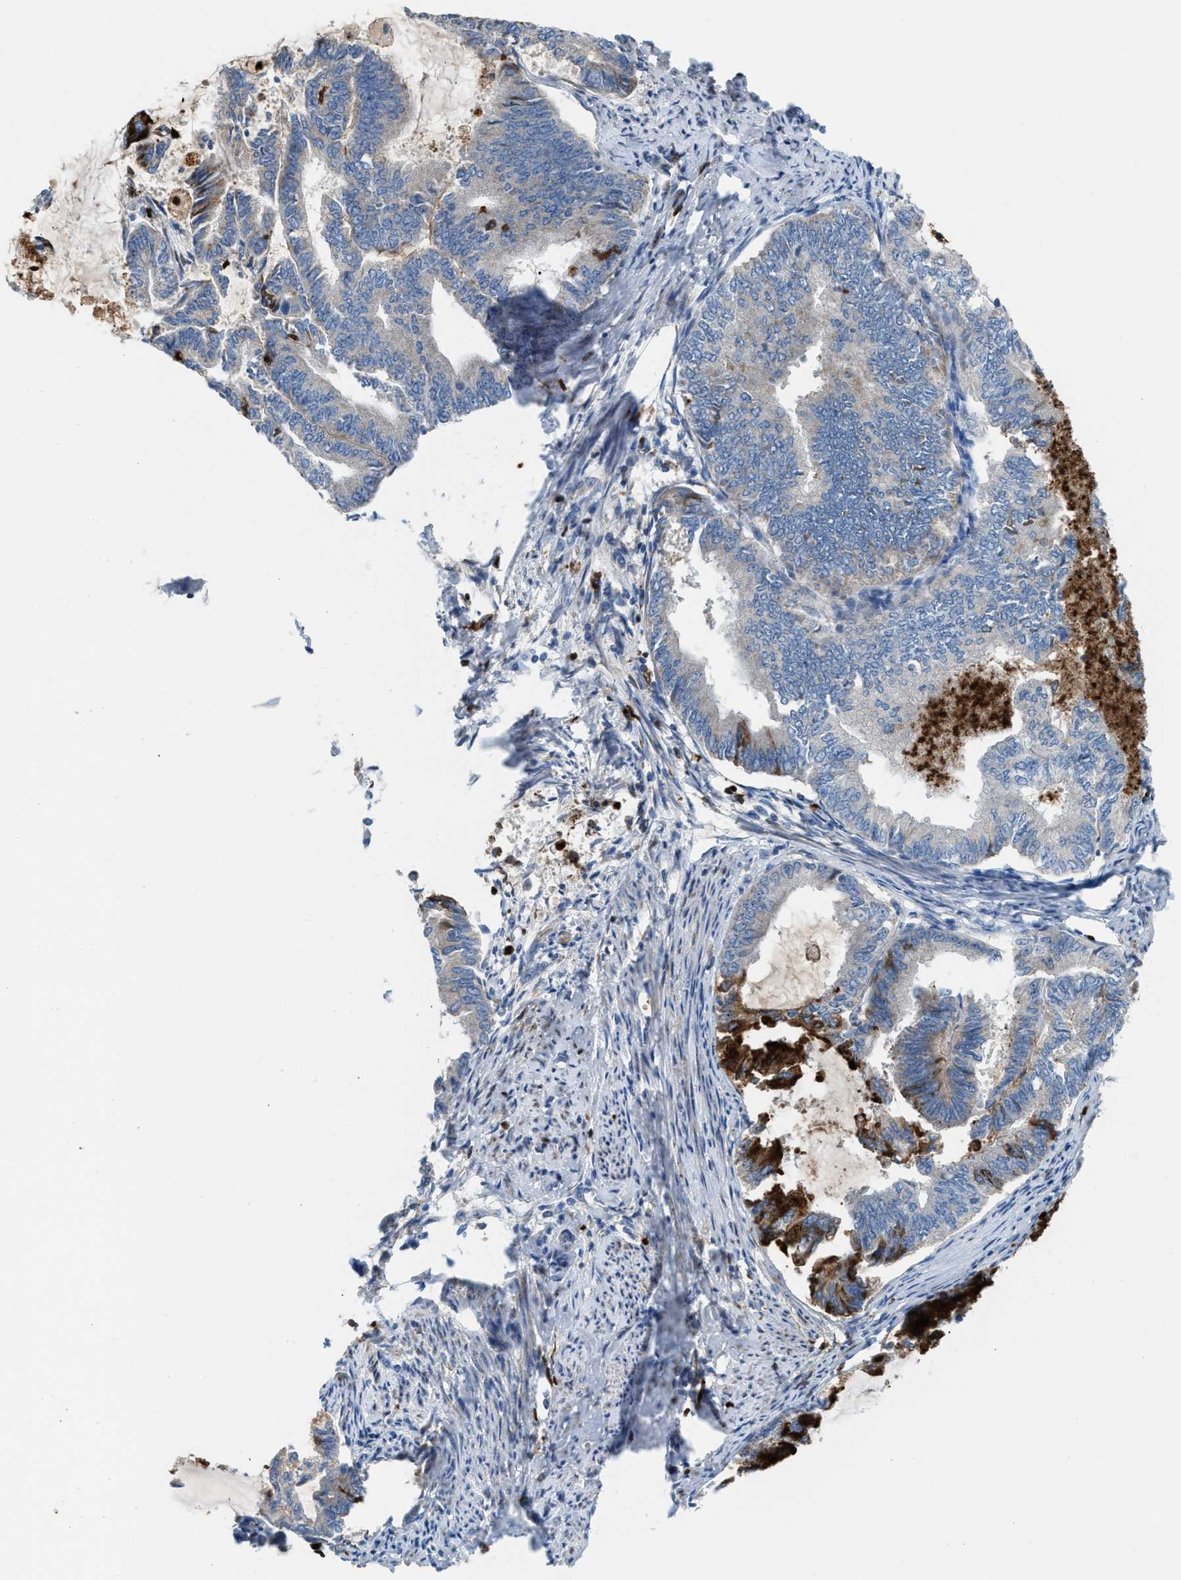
{"staining": {"intensity": "moderate", "quantity": "<25%", "location": "cytoplasmic/membranous"}, "tissue": "endometrial cancer", "cell_type": "Tumor cells", "image_type": "cancer", "snomed": [{"axis": "morphology", "description": "Adenocarcinoma, NOS"}, {"axis": "topography", "description": "Endometrium"}], "caption": "Immunohistochemical staining of human endometrial cancer displays low levels of moderate cytoplasmic/membranous staining in approximately <25% of tumor cells. (DAB IHC with brightfield microscopy, high magnification).", "gene": "TPH1", "patient": {"sex": "female", "age": 86}}